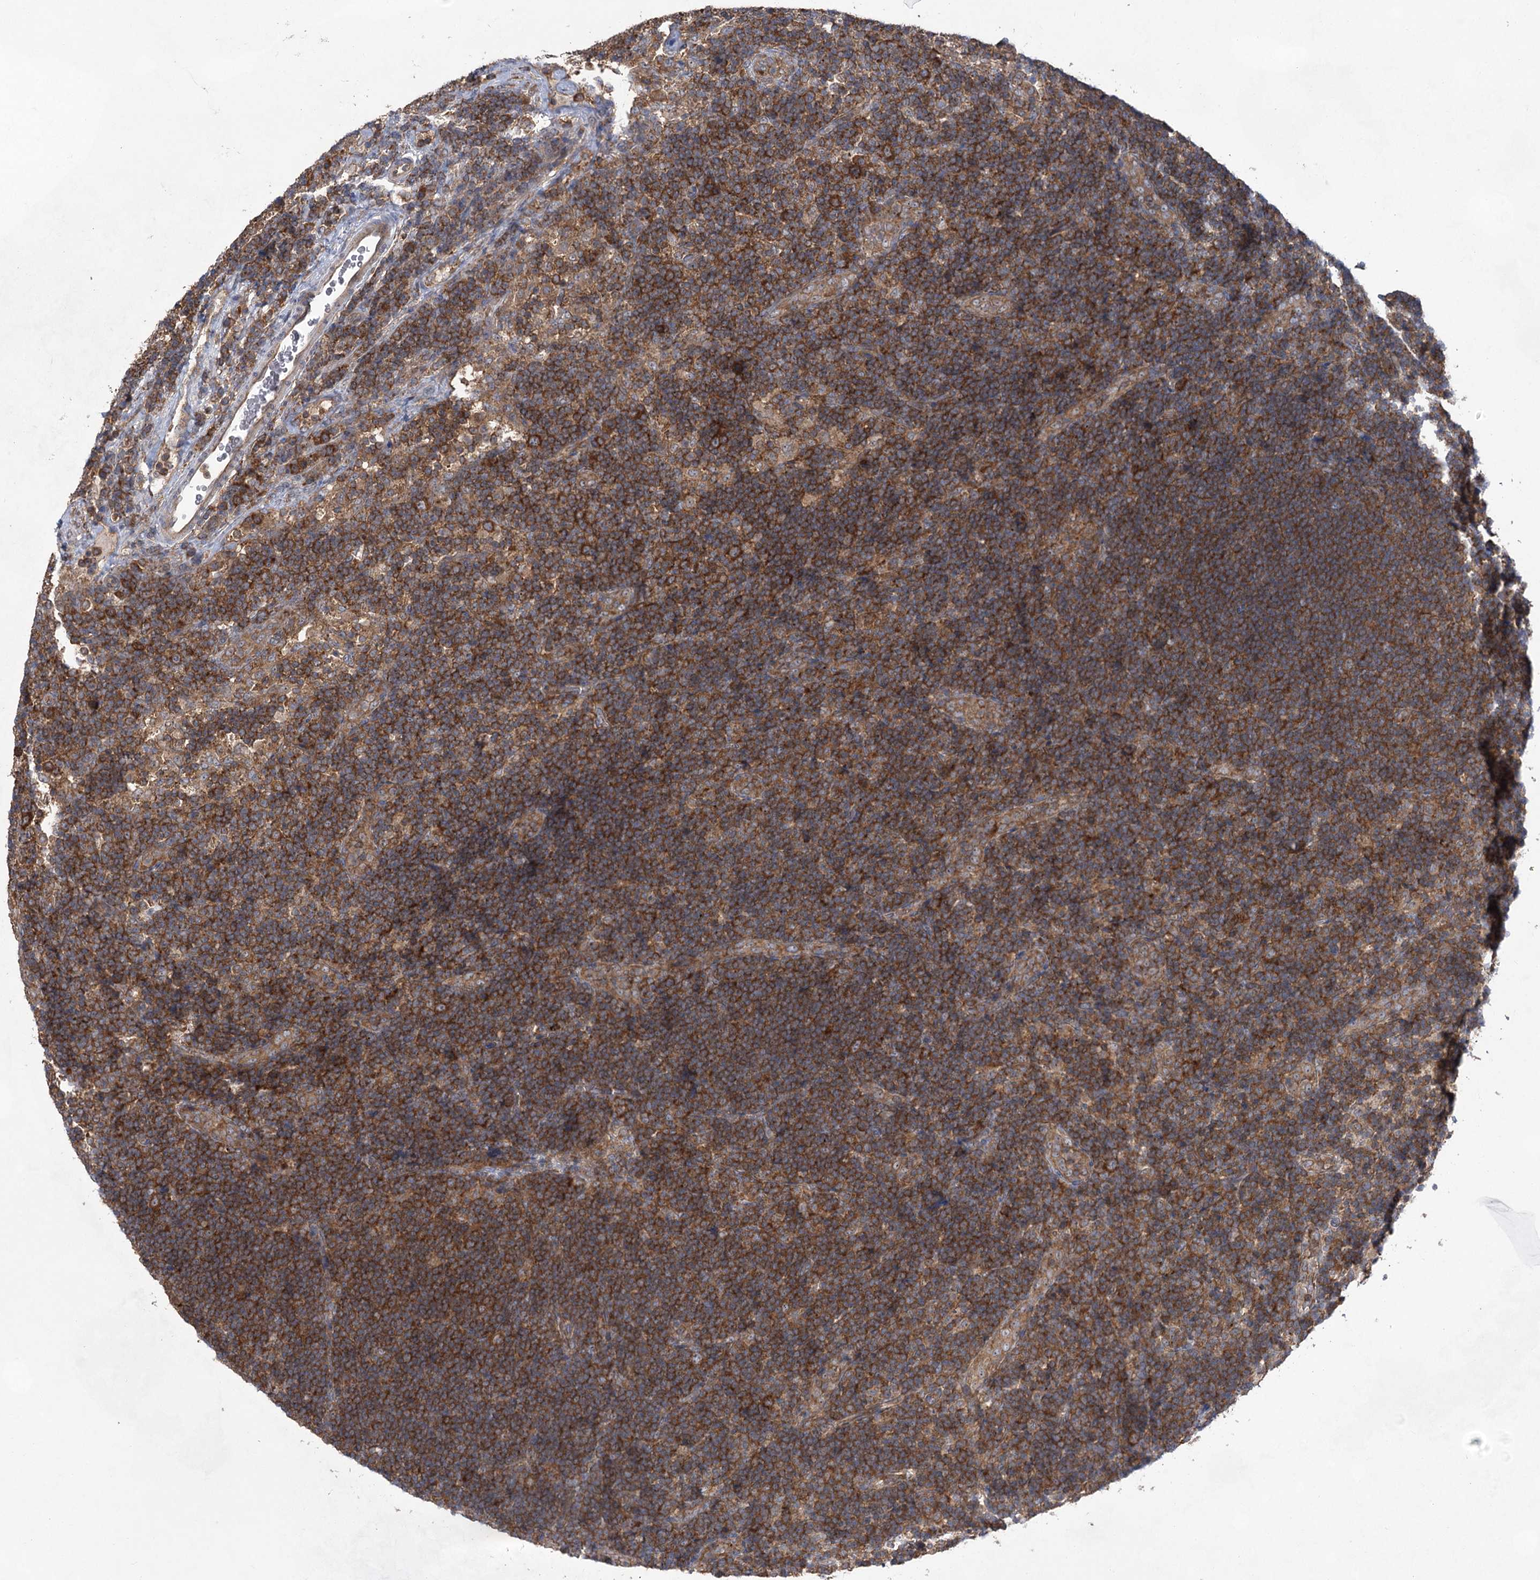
{"staining": {"intensity": "moderate", "quantity": "25%-75%", "location": "cytoplasmic/membranous"}, "tissue": "lymph node", "cell_type": "Germinal center cells", "image_type": "normal", "snomed": [{"axis": "morphology", "description": "Normal tissue, NOS"}, {"axis": "topography", "description": "Lymph node"}], "caption": "Immunohistochemical staining of normal human lymph node reveals medium levels of moderate cytoplasmic/membranous expression in about 25%-75% of germinal center cells.", "gene": "EIF3A", "patient": {"sex": "female", "age": 22}}